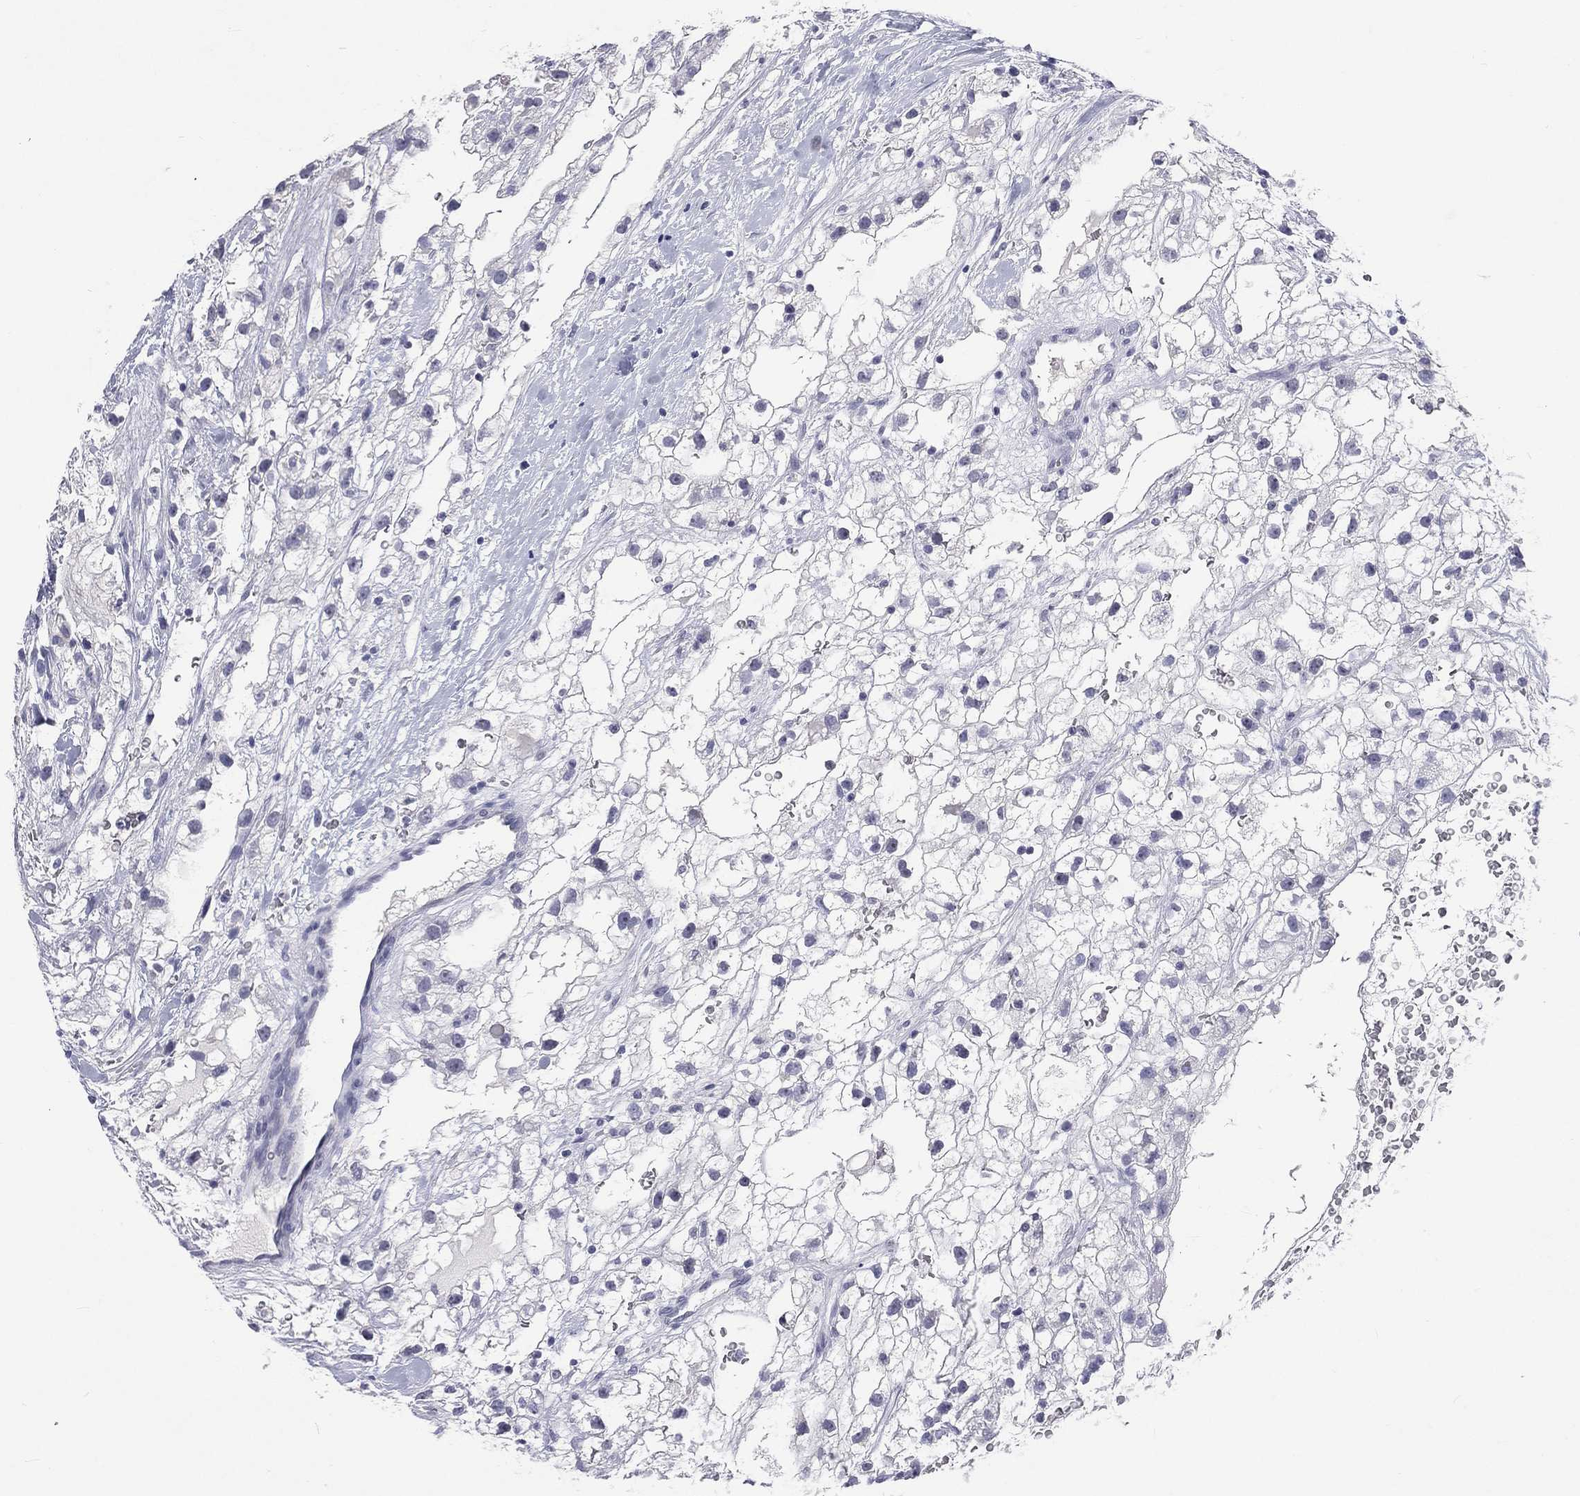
{"staining": {"intensity": "negative", "quantity": "none", "location": "none"}, "tissue": "renal cancer", "cell_type": "Tumor cells", "image_type": "cancer", "snomed": [{"axis": "morphology", "description": "Adenocarcinoma, NOS"}, {"axis": "topography", "description": "Kidney"}], "caption": "The image shows no significant positivity in tumor cells of renal cancer.", "gene": "SSX1", "patient": {"sex": "male", "age": 59}}